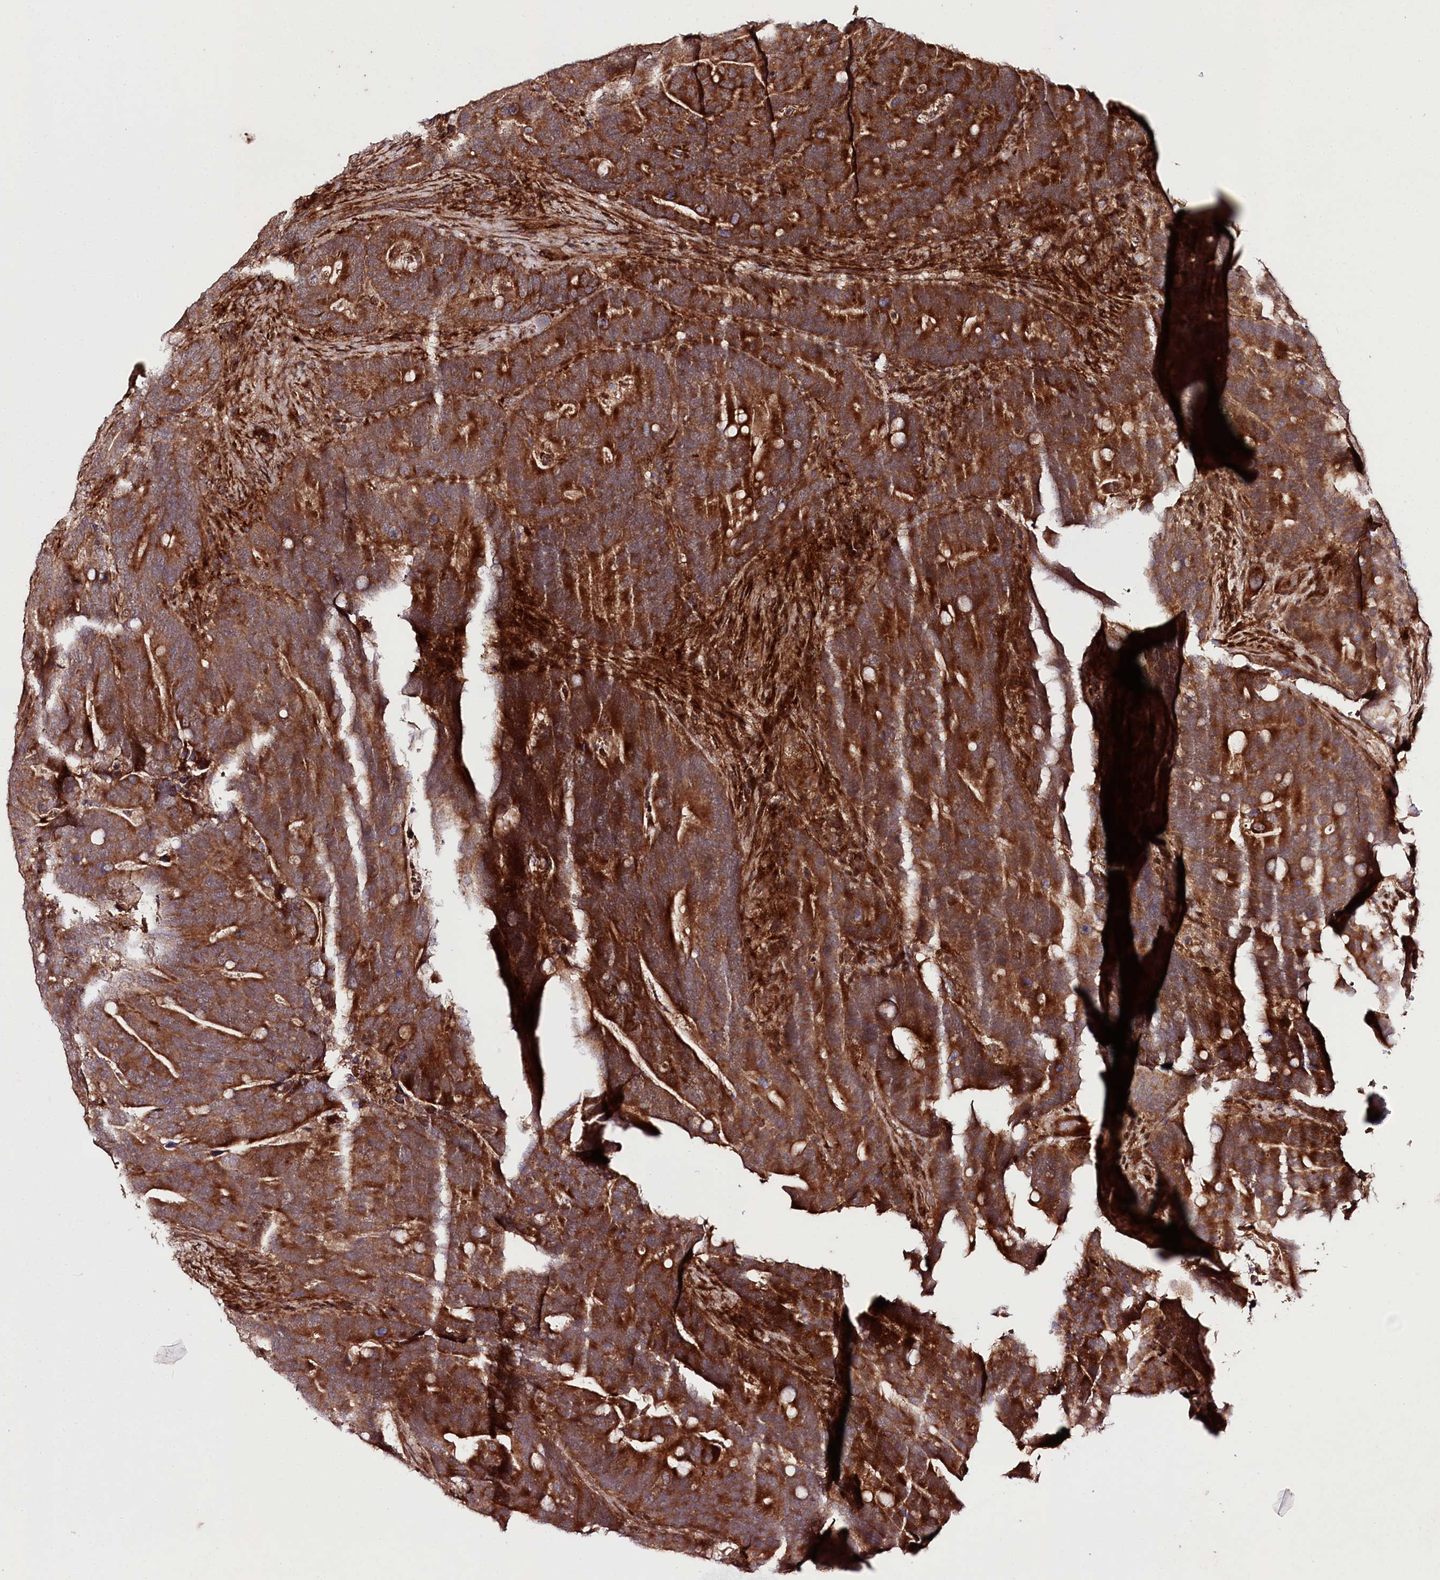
{"staining": {"intensity": "strong", "quantity": ">75%", "location": "cytoplasmic/membranous"}, "tissue": "colorectal cancer", "cell_type": "Tumor cells", "image_type": "cancer", "snomed": [{"axis": "morphology", "description": "Adenocarcinoma, NOS"}, {"axis": "topography", "description": "Colon"}], "caption": "Immunohistochemistry histopathology image of neoplastic tissue: colorectal cancer stained using immunohistochemistry exhibits high levels of strong protein expression localized specifically in the cytoplasmic/membranous of tumor cells, appearing as a cytoplasmic/membranous brown color.", "gene": "PHLDB1", "patient": {"sex": "female", "age": 66}}